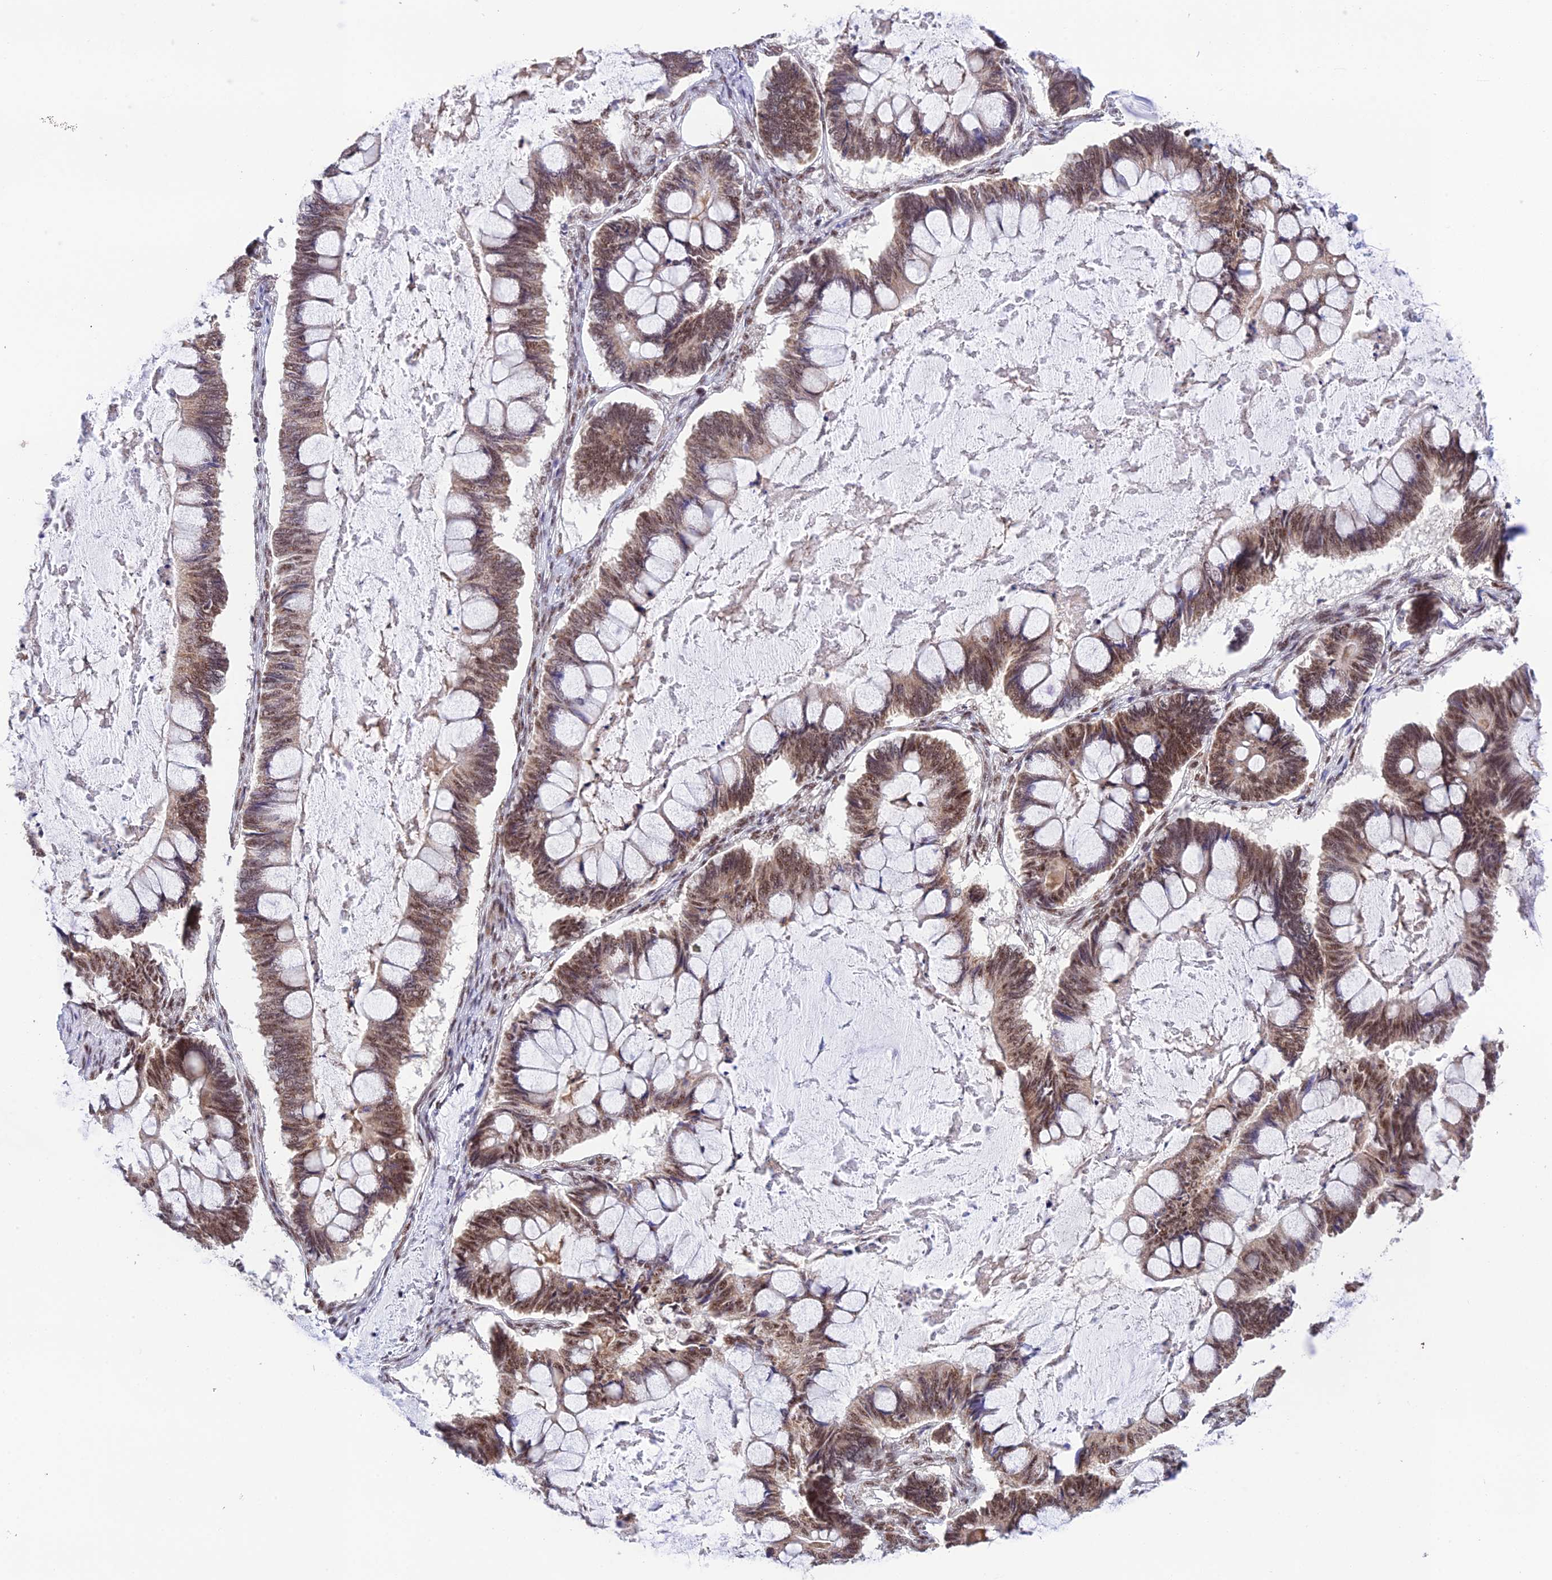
{"staining": {"intensity": "moderate", "quantity": ">75%", "location": "nuclear"}, "tissue": "ovarian cancer", "cell_type": "Tumor cells", "image_type": "cancer", "snomed": [{"axis": "morphology", "description": "Cystadenocarcinoma, mucinous, NOS"}, {"axis": "topography", "description": "Ovary"}], "caption": "A brown stain shows moderate nuclear positivity of a protein in ovarian cancer tumor cells.", "gene": "THOC7", "patient": {"sex": "female", "age": 61}}